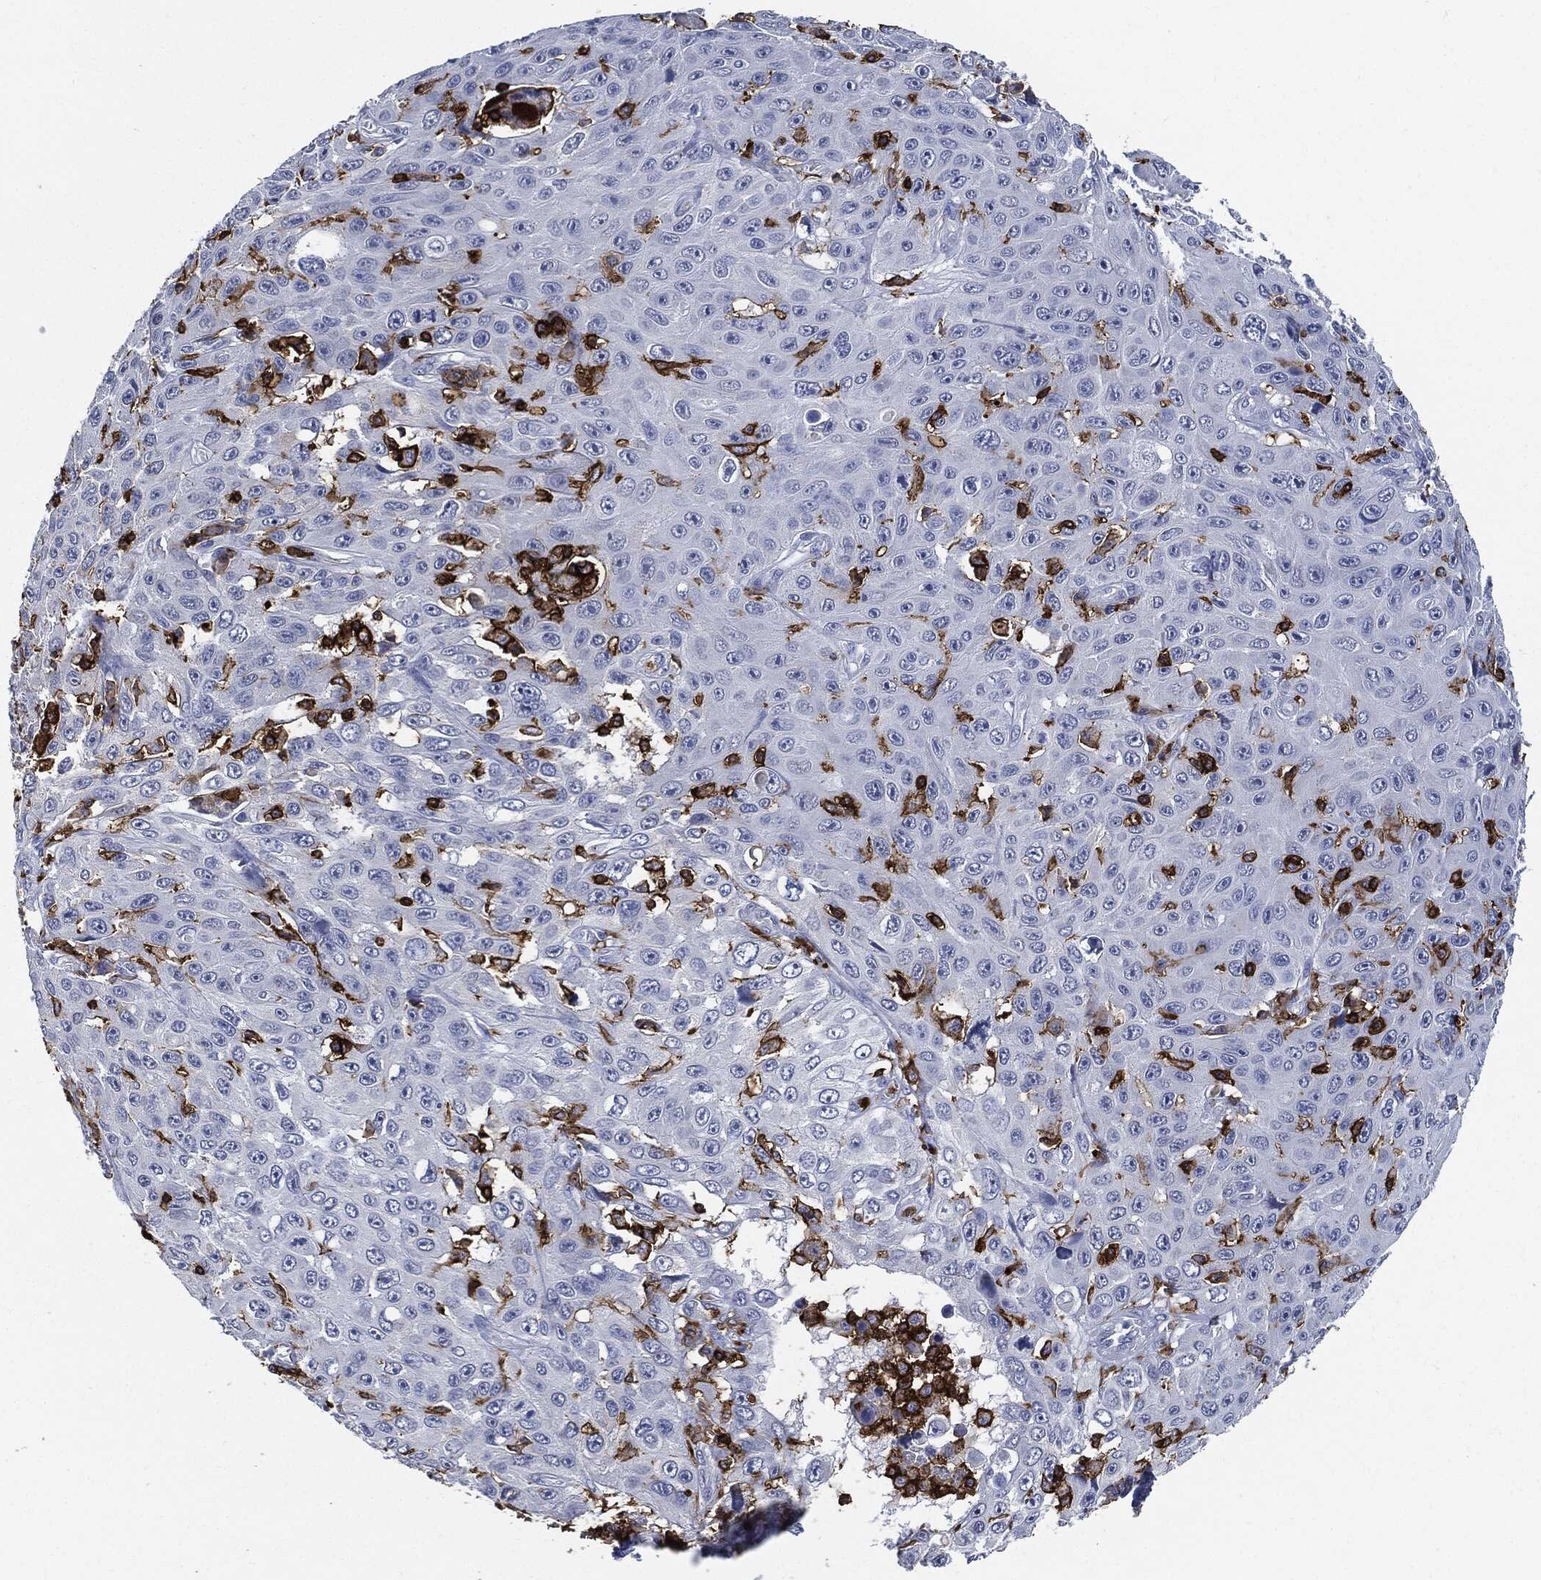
{"staining": {"intensity": "negative", "quantity": "none", "location": "none"}, "tissue": "skin cancer", "cell_type": "Tumor cells", "image_type": "cancer", "snomed": [{"axis": "morphology", "description": "Squamous cell carcinoma, NOS"}, {"axis": "topography", "description": "Skin"}], "caption": "Tumor cells are negative for brown protein staining in skin cancer (squamous cell carcinoma).", "gene": "PTPRC", "patient": {"sex": "male", "age": 82}}